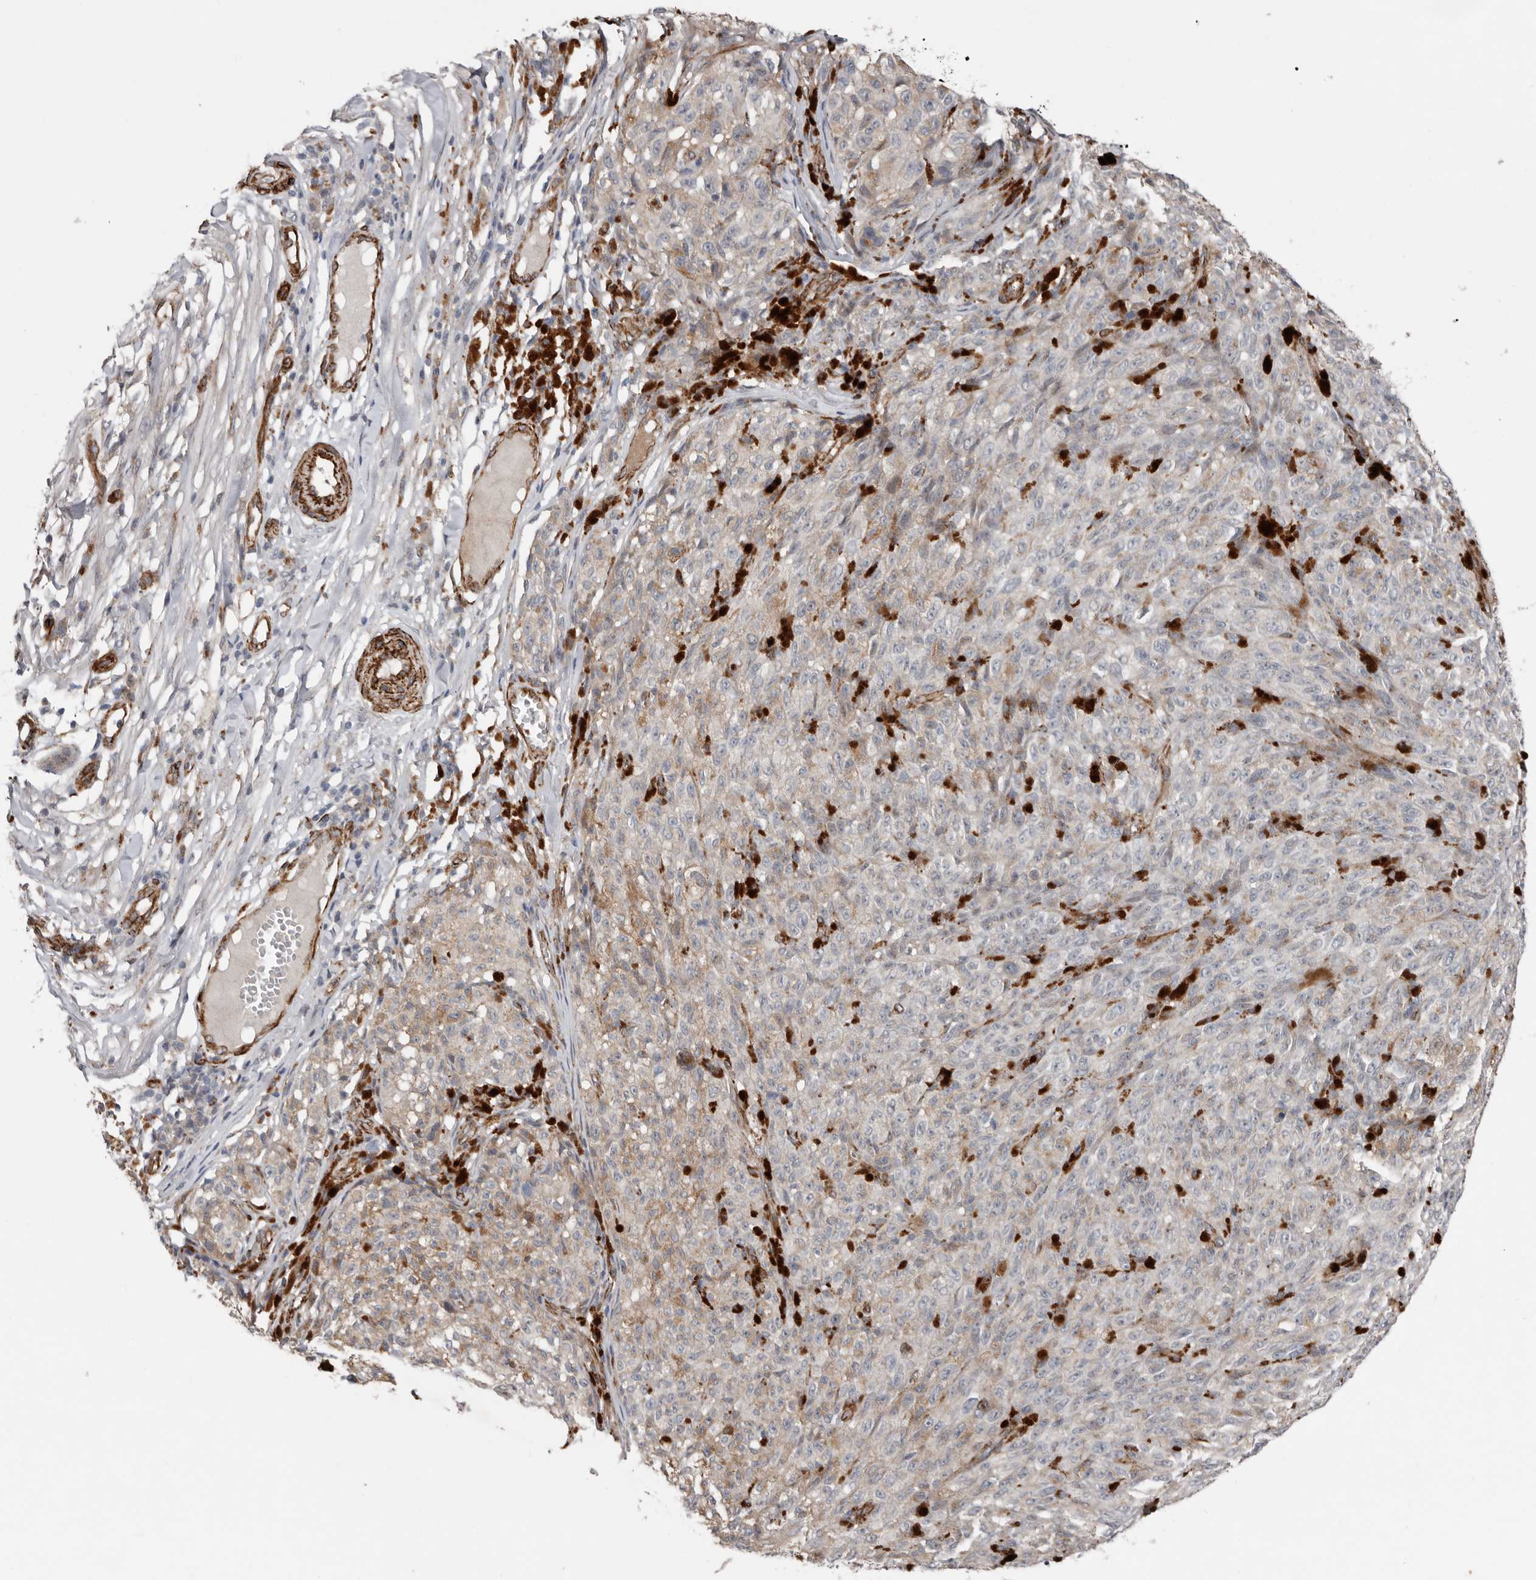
{"staining": {"intensity": "weak", "quantity": "<25%", "location": "cytoplasmic/membranous"}, "tissue": "melanoma", "cell_type": "Tumor cells", "image_type": "cancer", "snomed": [{"axis": "morphology", "description": "Malignant melanoma, NOS"}, {"axis": "topography", "description": "Skin"}], "caption": "Protein analysis of malignant melanoma shows no significant staining in tumor cells.", "gene": "RANBP17", "patient": {"sex": "female", "age": 82}}